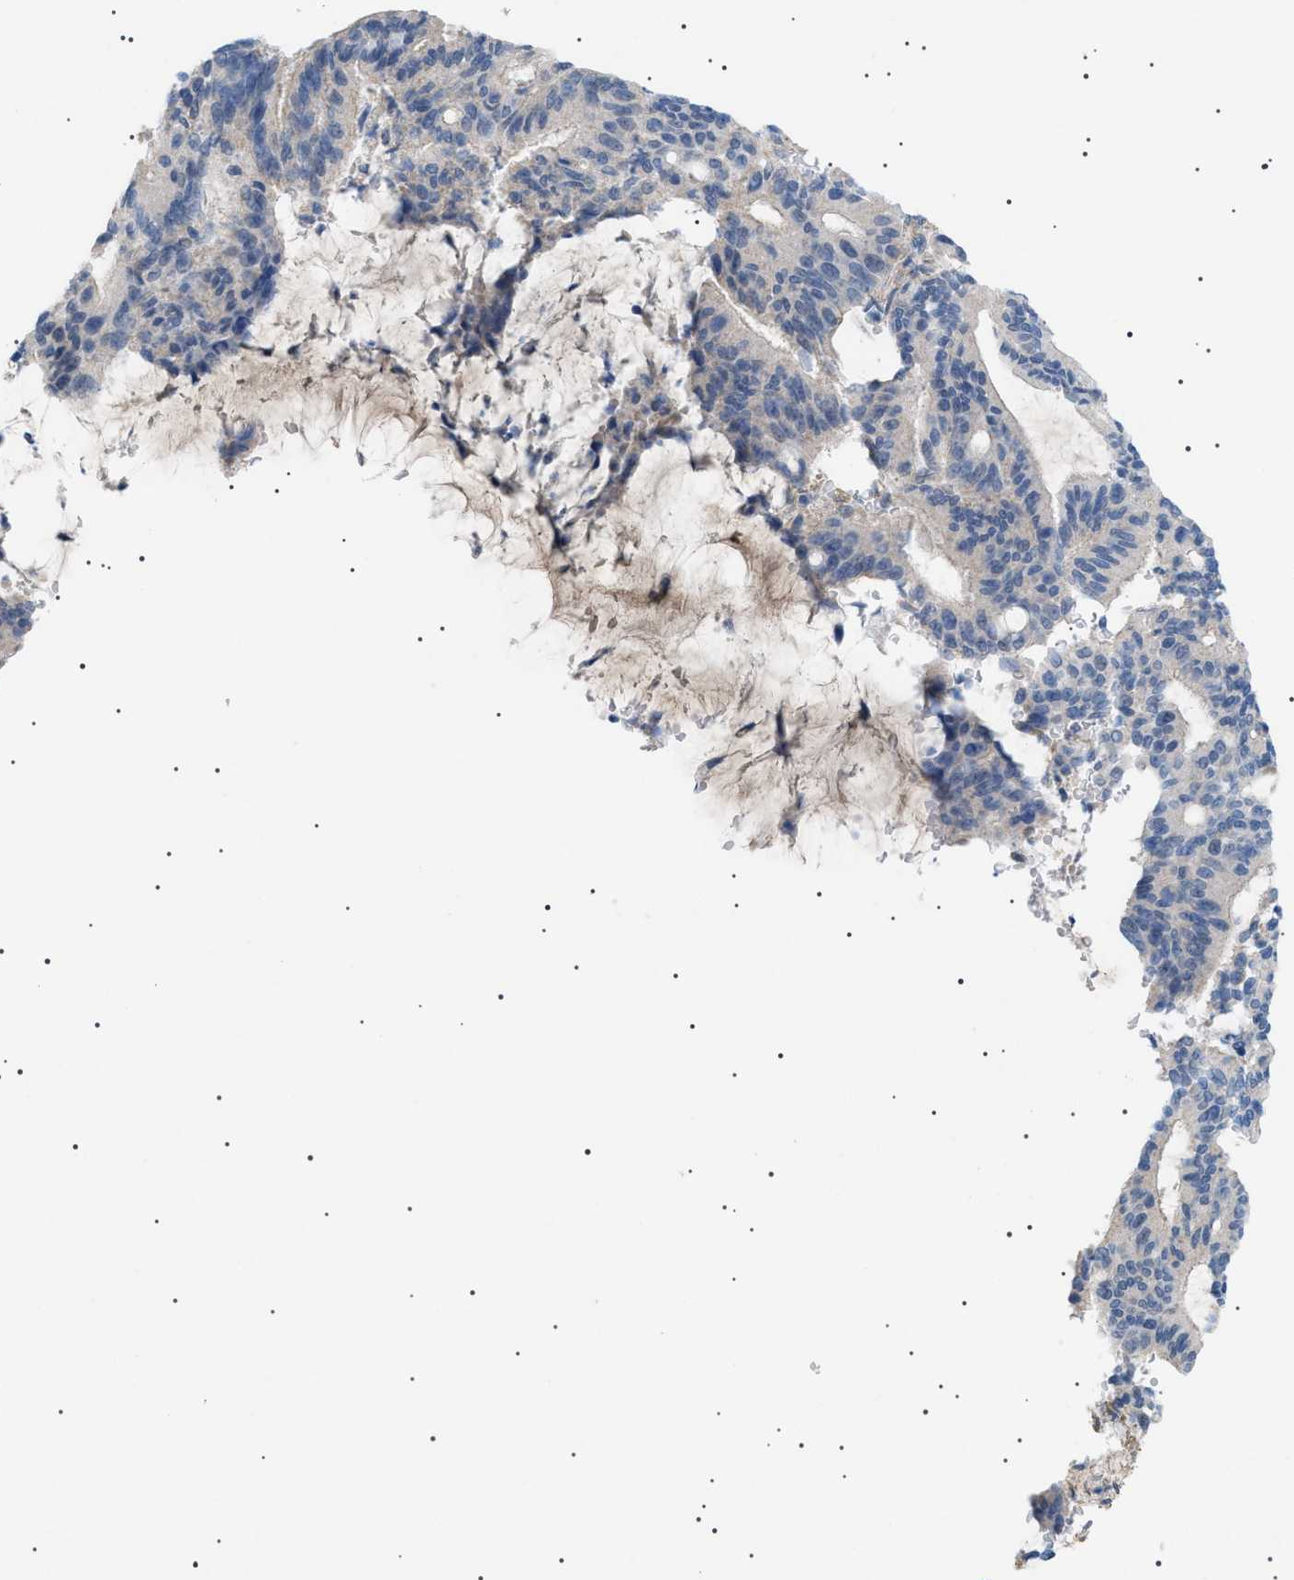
{"staining": {"intensity": "negative", "quantity": "none", "location": "none"}, "tissue": "liver cancer", "cell_type": "Tumor cells", "image_type": "cancer", "snomed": [{"axis": "morphology", "description": "Cholangiocarcinoma"}, {"axis": "topography", "description": "Liver"}], "caption": "Image shows no protein positivity in tumor cells of liver cancer (cholangiocarcinoma) tissue.", "gene": "ADAMTS1", "patient": {"sex": "female", "age": 73}}